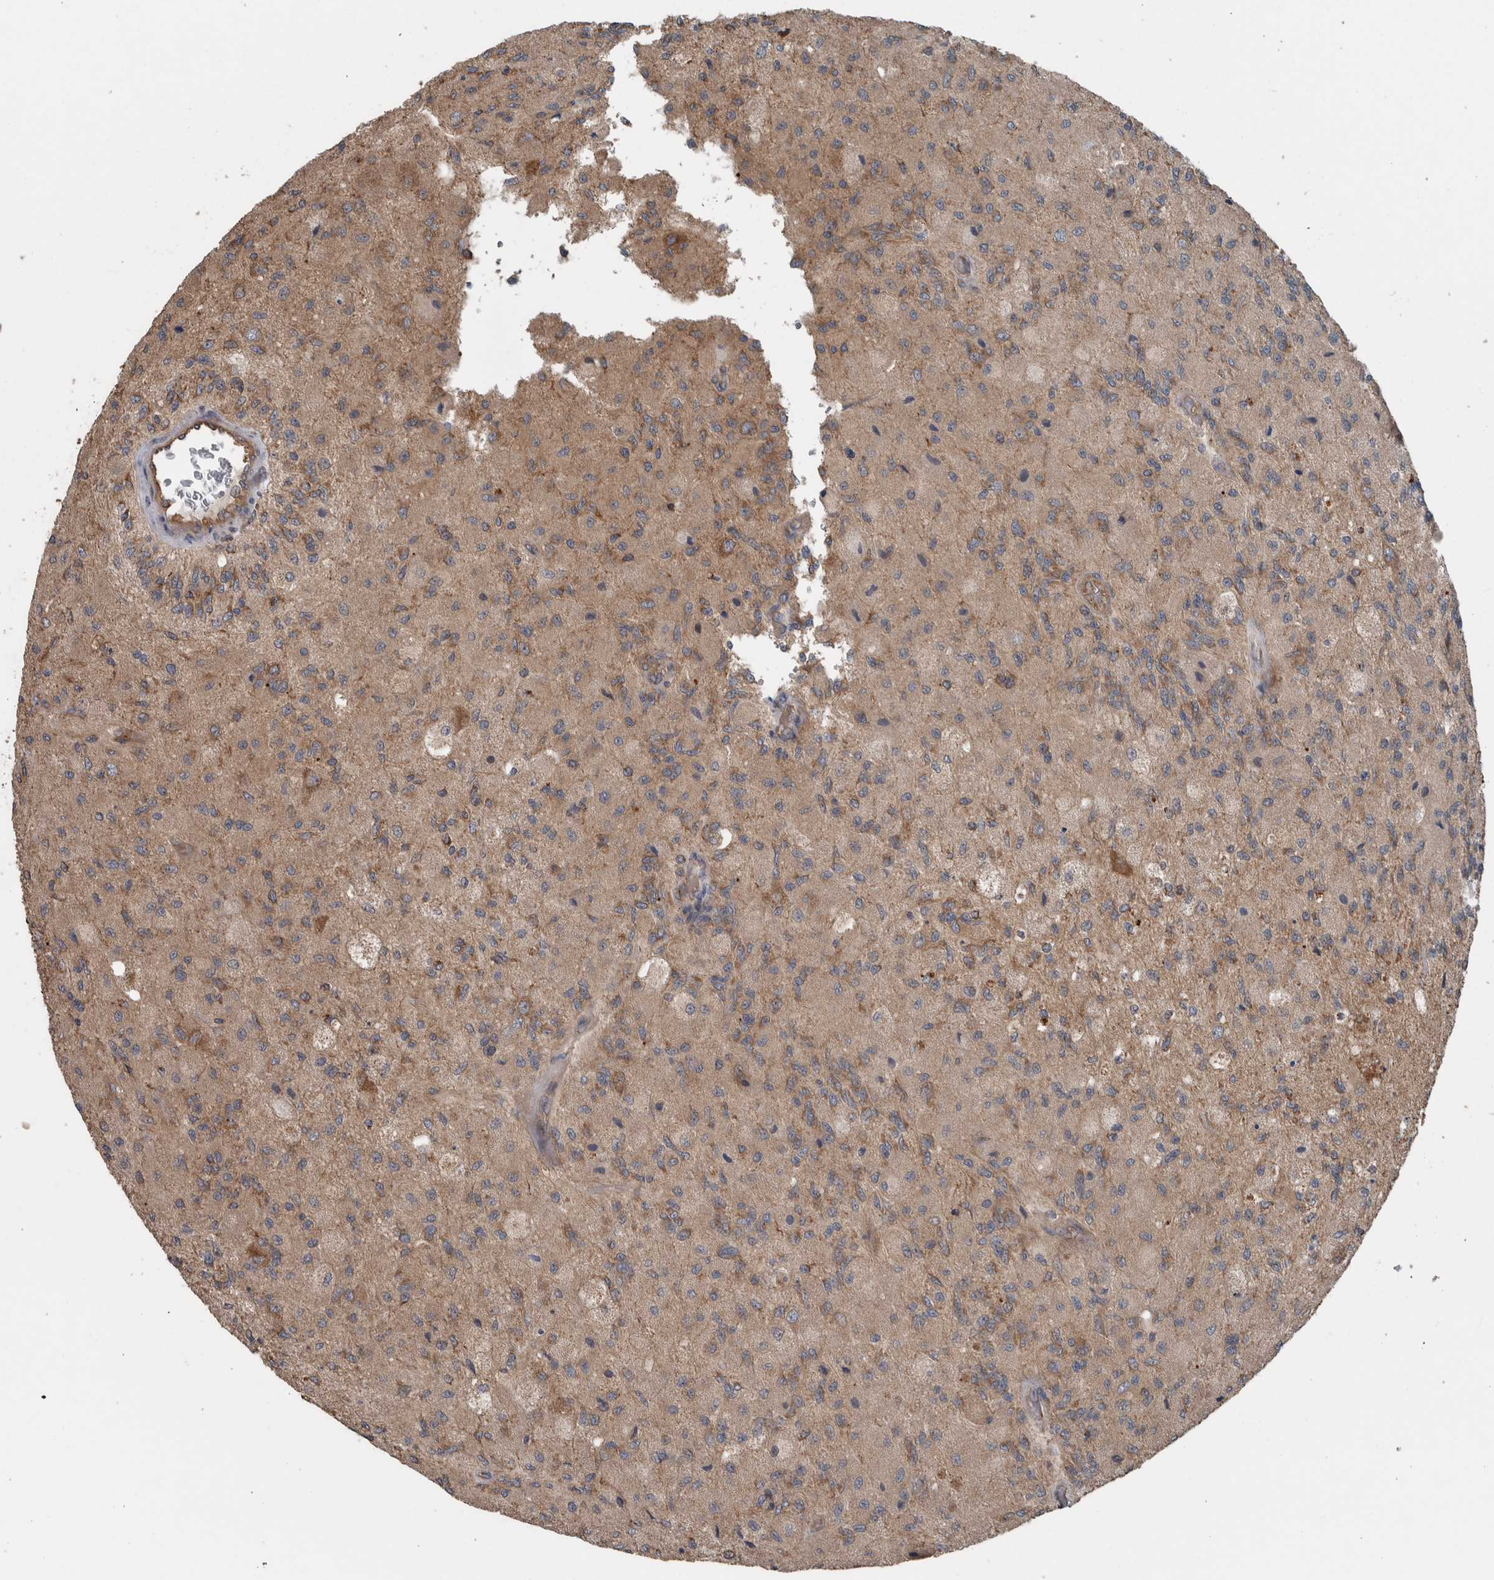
{"staining": {"intensity": "moderate", "quantity": "25%-75%", "location": "cytoplasmic/membranous"}, "tissue": "glioma", "cell_type": "Tumor cells", "image_type": "cancer", "snomed": [{"axis": "morphology", "description": "Normal tissue, NOS"}, {"axis": "morphology", "description": "Glioma, malignant, High grade"}, {"axis": "topography", "description": "Cerebral cortex"}], "caption": "Approximately 25%-75% of tumor cells in human glioma exhibit moderate cytoplasmic/membranous protein expression as visualized by brown immunohistochemical staining.", "gene": "RIOK3", "patient": {"sex": "male", "age": 77}}